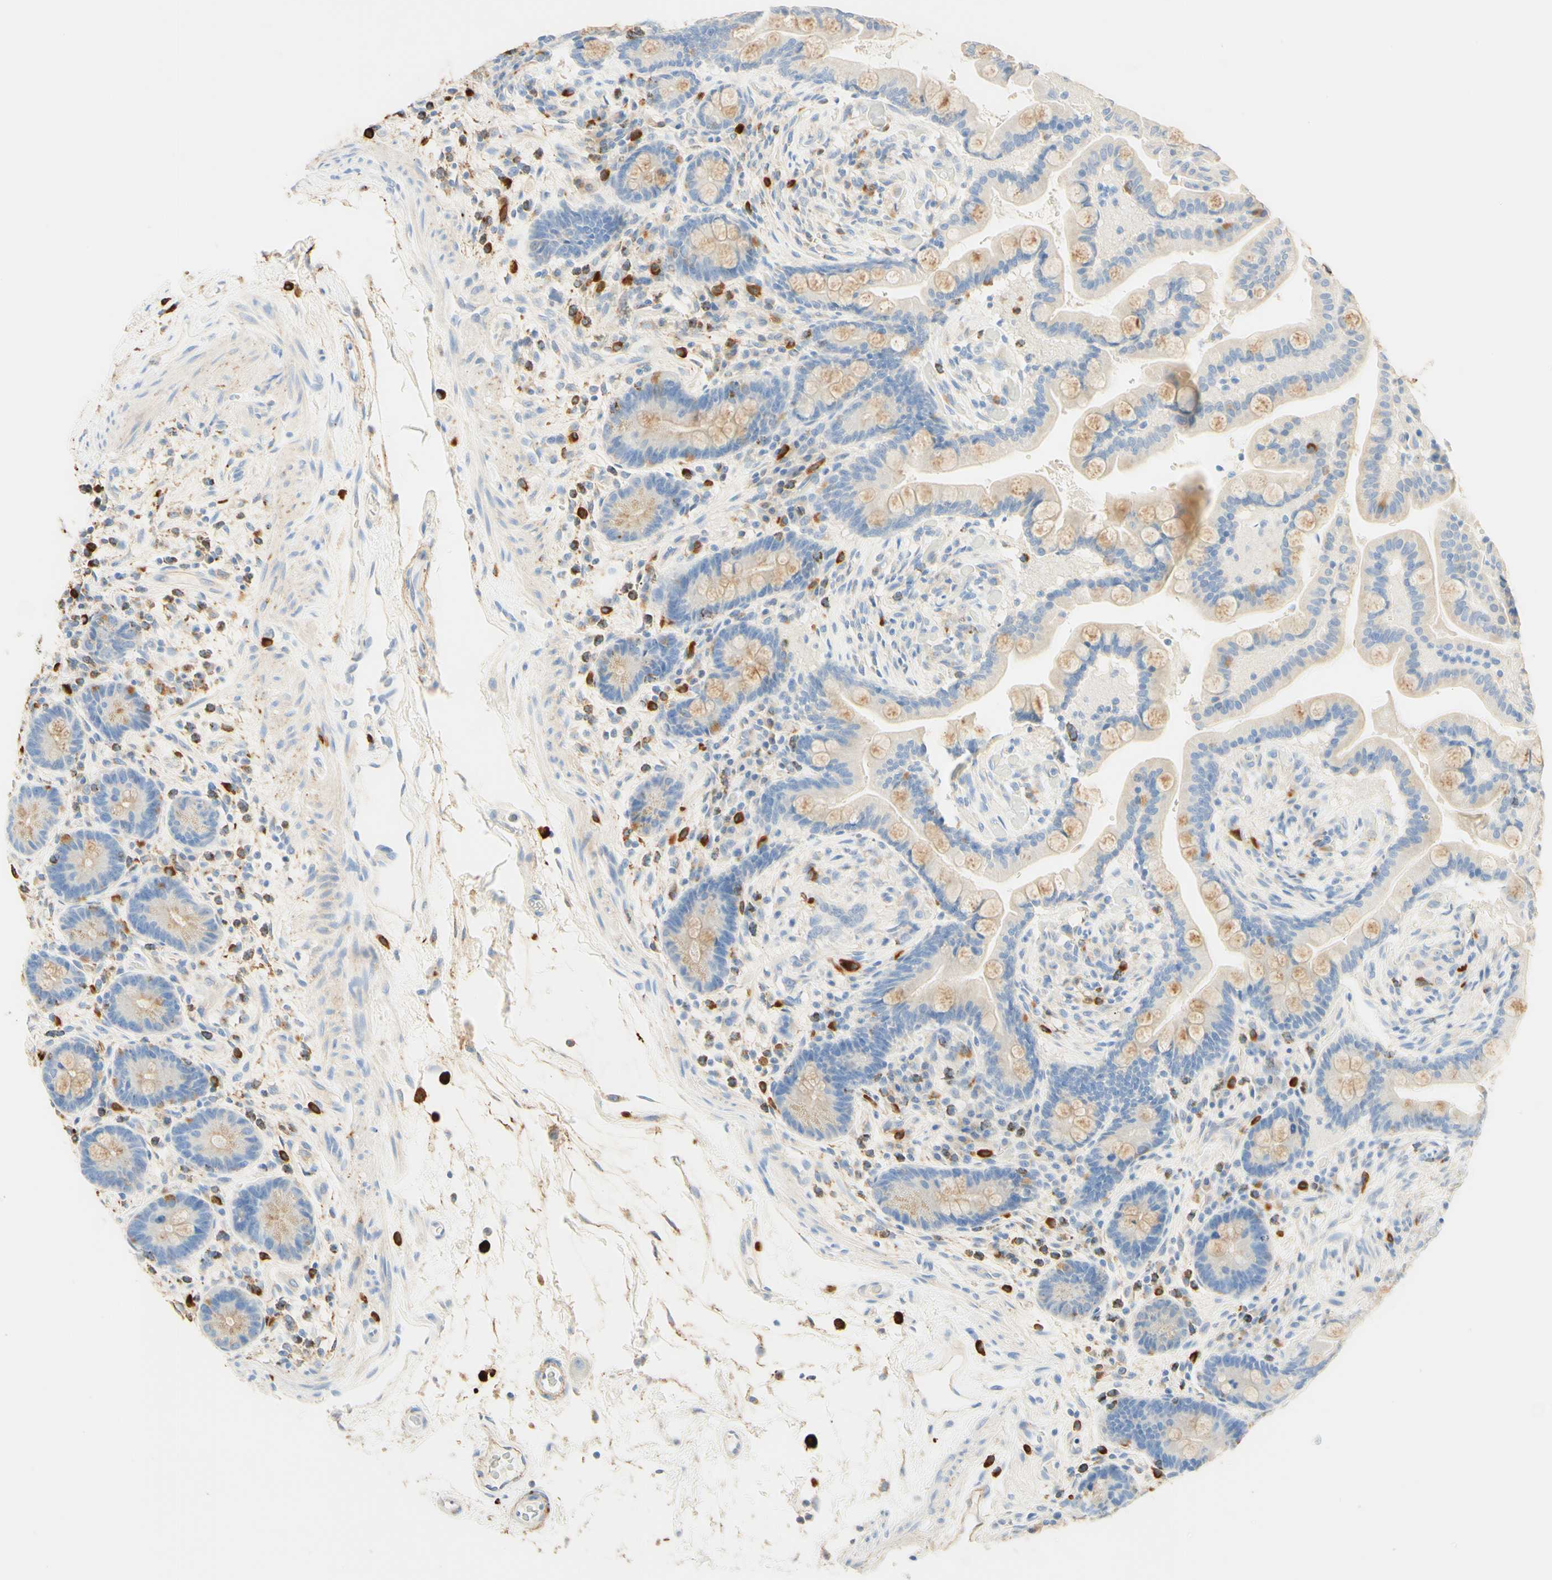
{"staining": {"intensity": "weak", "quantity": ">75%", "location": "cytoplasmic/membranous"}, "tissue": "colon", "cell_type": "Endothelial cells", "image_type": "normal", "snomed": [{"axis": "morphology", "description": "Normal tissue, NOS"}, {"axis": "topography", "description": "Colon"}], "caption": "A low amount of weak cytoplasmic/membranous staining is appreciated in approximately >75% of endothelial cells in normal colon.", "gene": "CD63", "patient": {"sex": "male", "age": 73}}